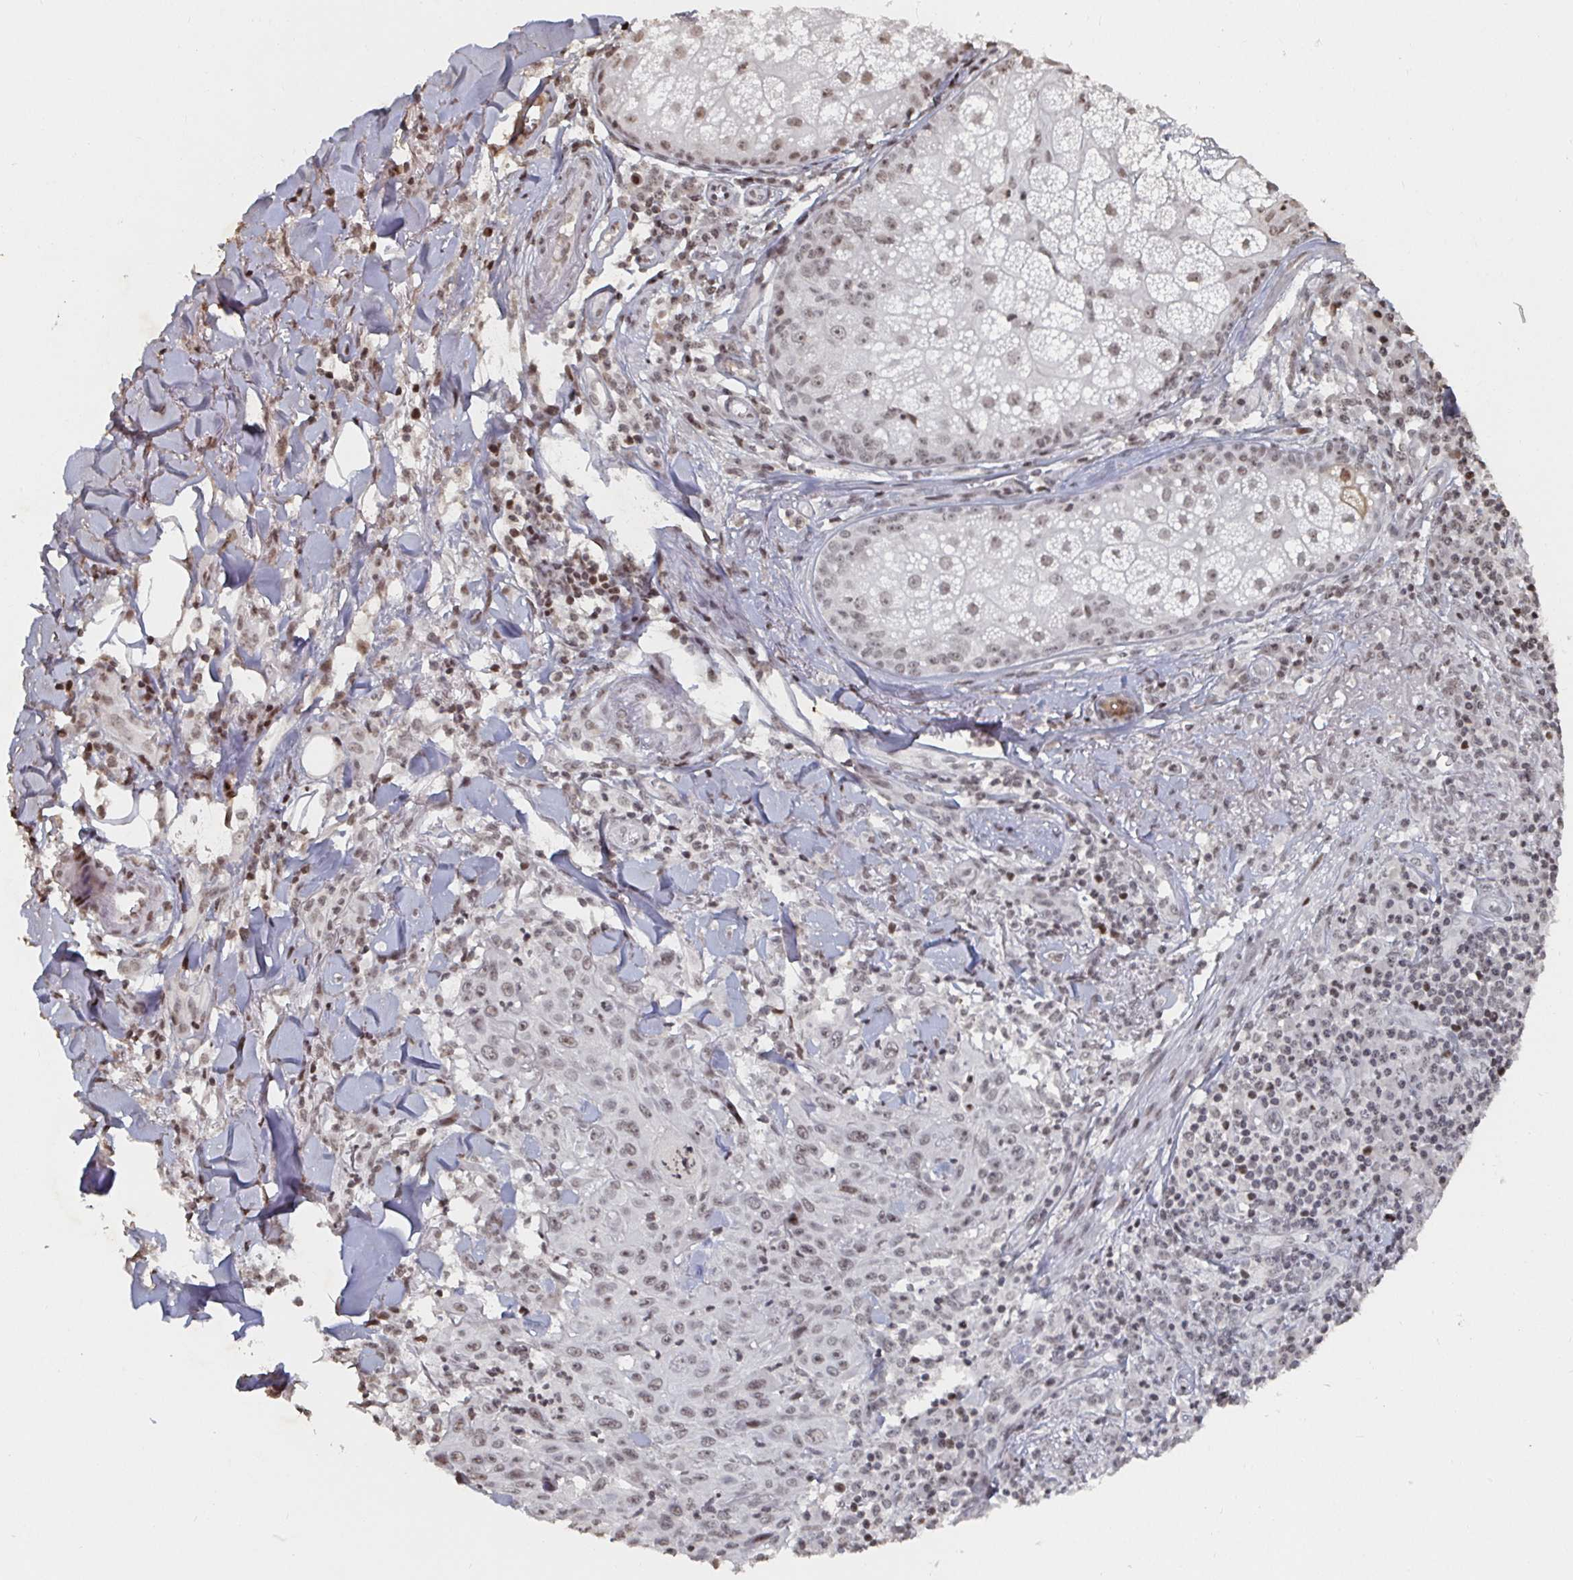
{"staining": {"intensity": "weak", "quantity": "25%-75%", "location": "nuclear"}, "tissue": "skin cancer", "cell_type": "Tumor cells", "image_type": "cancer", "snomed": [{"axis": "morphology", "description": "Squamous cell carcinoma, NOS"}, {"axis": "topography", "description": "Skin"}], "caption": "A brown stain highlights weak nuclear expression of a protein in skin squamous cell carcinoma tumor cells. The staining was performed using DAB, with brown indicating positive protein expression. Nuclei are stained blue with hematoxylin.", "gene": "ZDHHC12", "patient": {"sex": "male", "age": 75}}